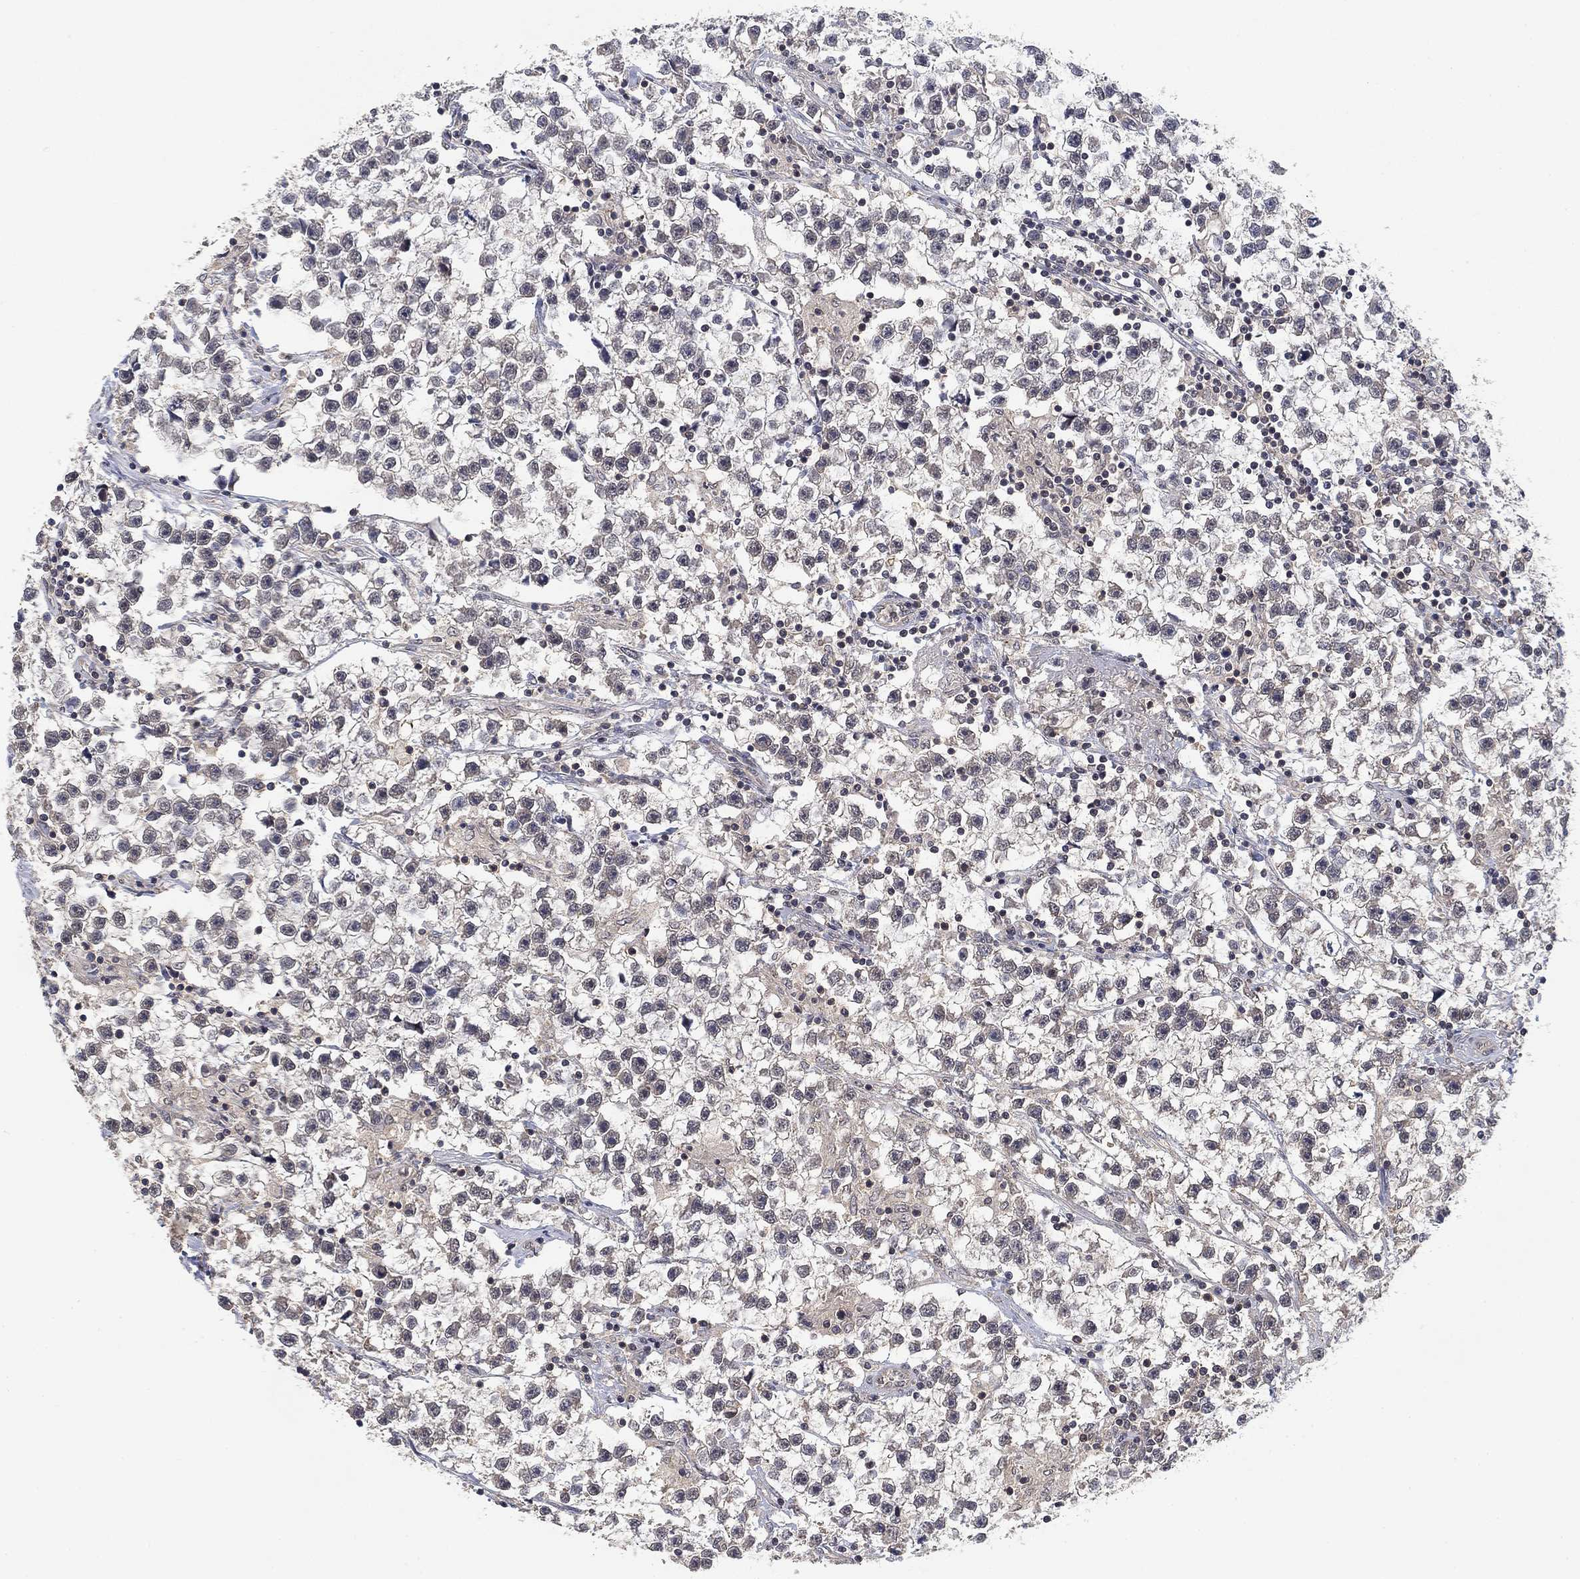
{"staining": {"intensity": "negative", "quantity": "none", "location": "none"}, "tissue": "testis cancer", "cell_type": "Tumor cells", "image_type": "cancer", "snomed": [{"axis": "morphology", "description": "Seminoma, NOS"}, {"axis": "topography", "description": "Testis"}], "caption": "Immunohistochemistry image of testis cancer stained for a protein (brown), which reveals no positivity in tumor cells.", "gene": "CCDC43", "patient": {"sex": "male", "age": 59}}